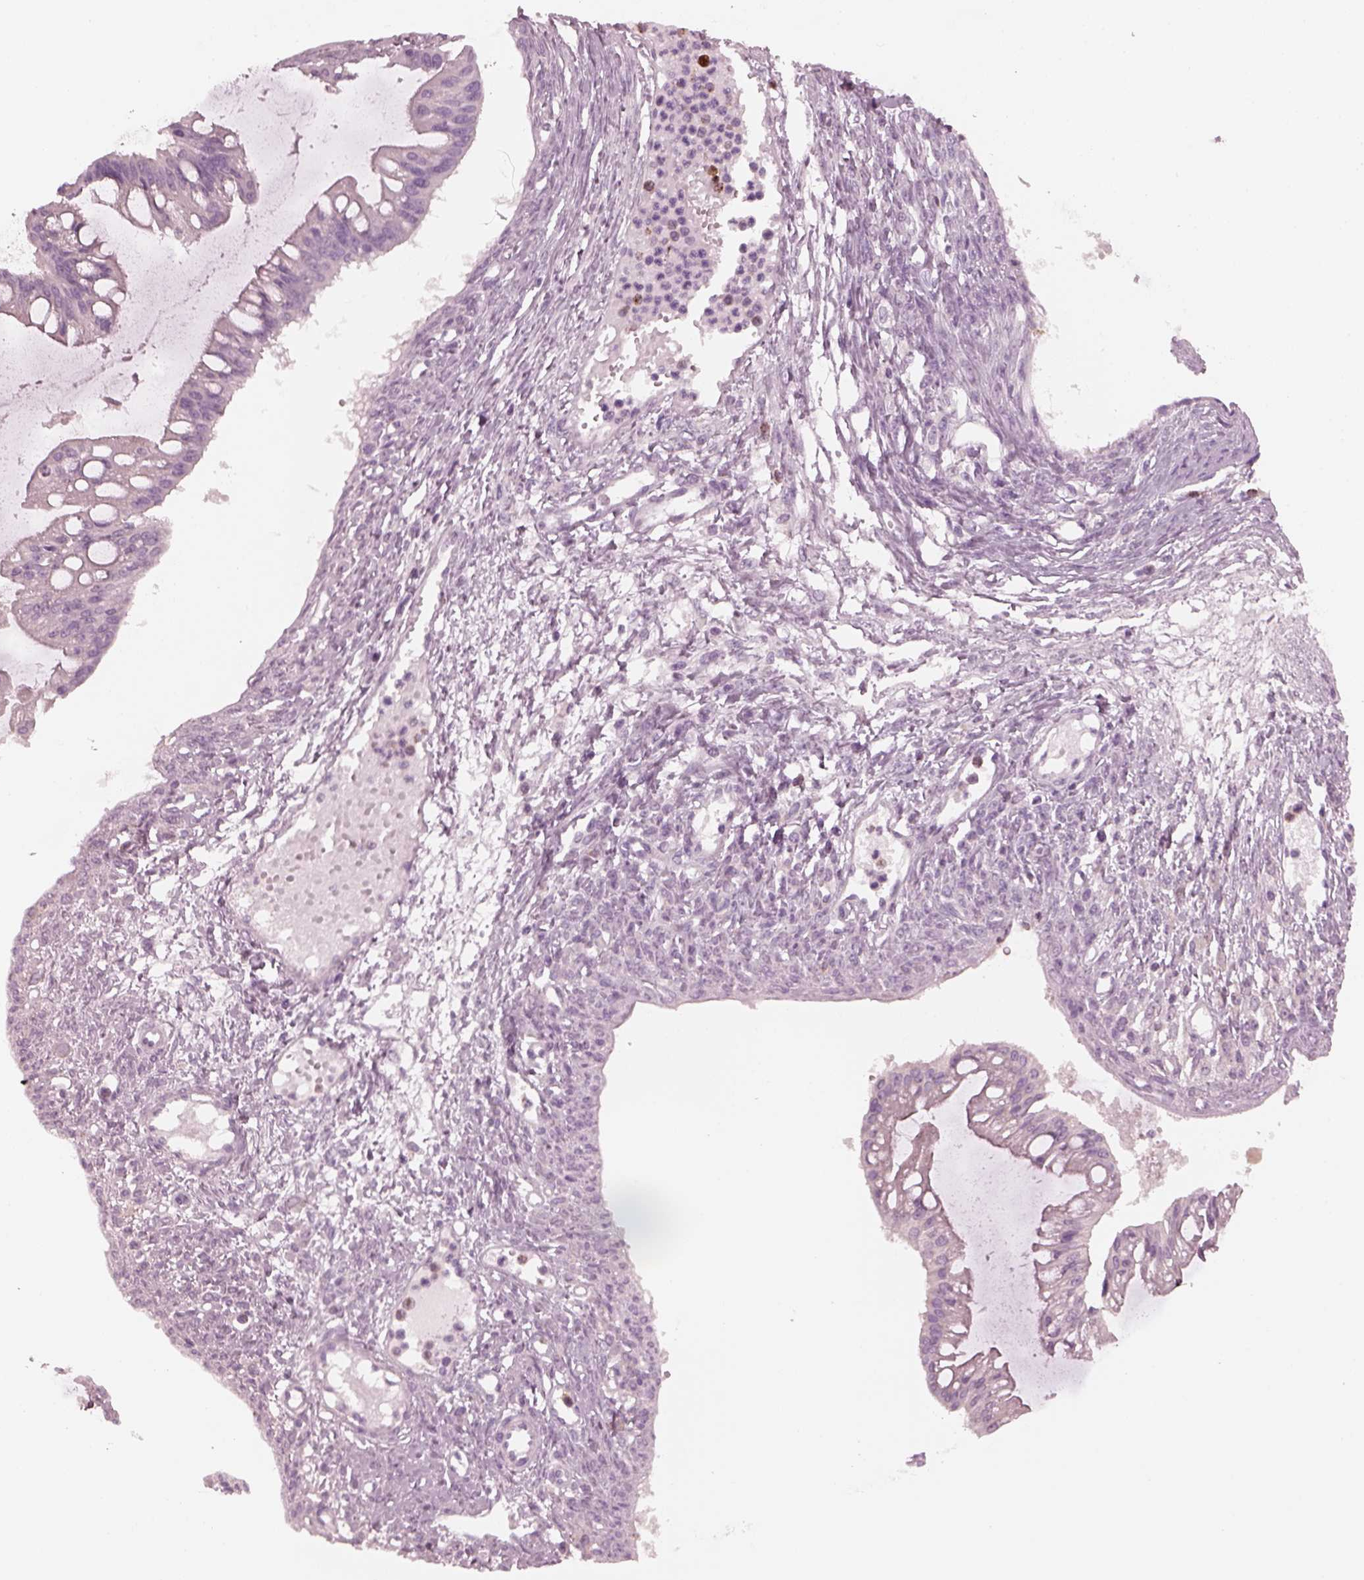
{"staining": {"intensity": "negative", "quantity": "none", "location": "none"}, "tissue": "ovarian cancer", "cell_type": "Tumor cells", "image_type": "cancer", "snomed": [{"axis": "morphology", "description": "Cystadenocarcinoma, mucinous, NOS"}, {"axis": "topography", "description": "Ovary"}], "caption": "DAB immunohistochemical staining of ovarian mucinous cystadenocarcinoma exhibits no significant expression in tumor cells.", "gene": "SLAMF8", "patient": {"sex": "female", "age": 73}}